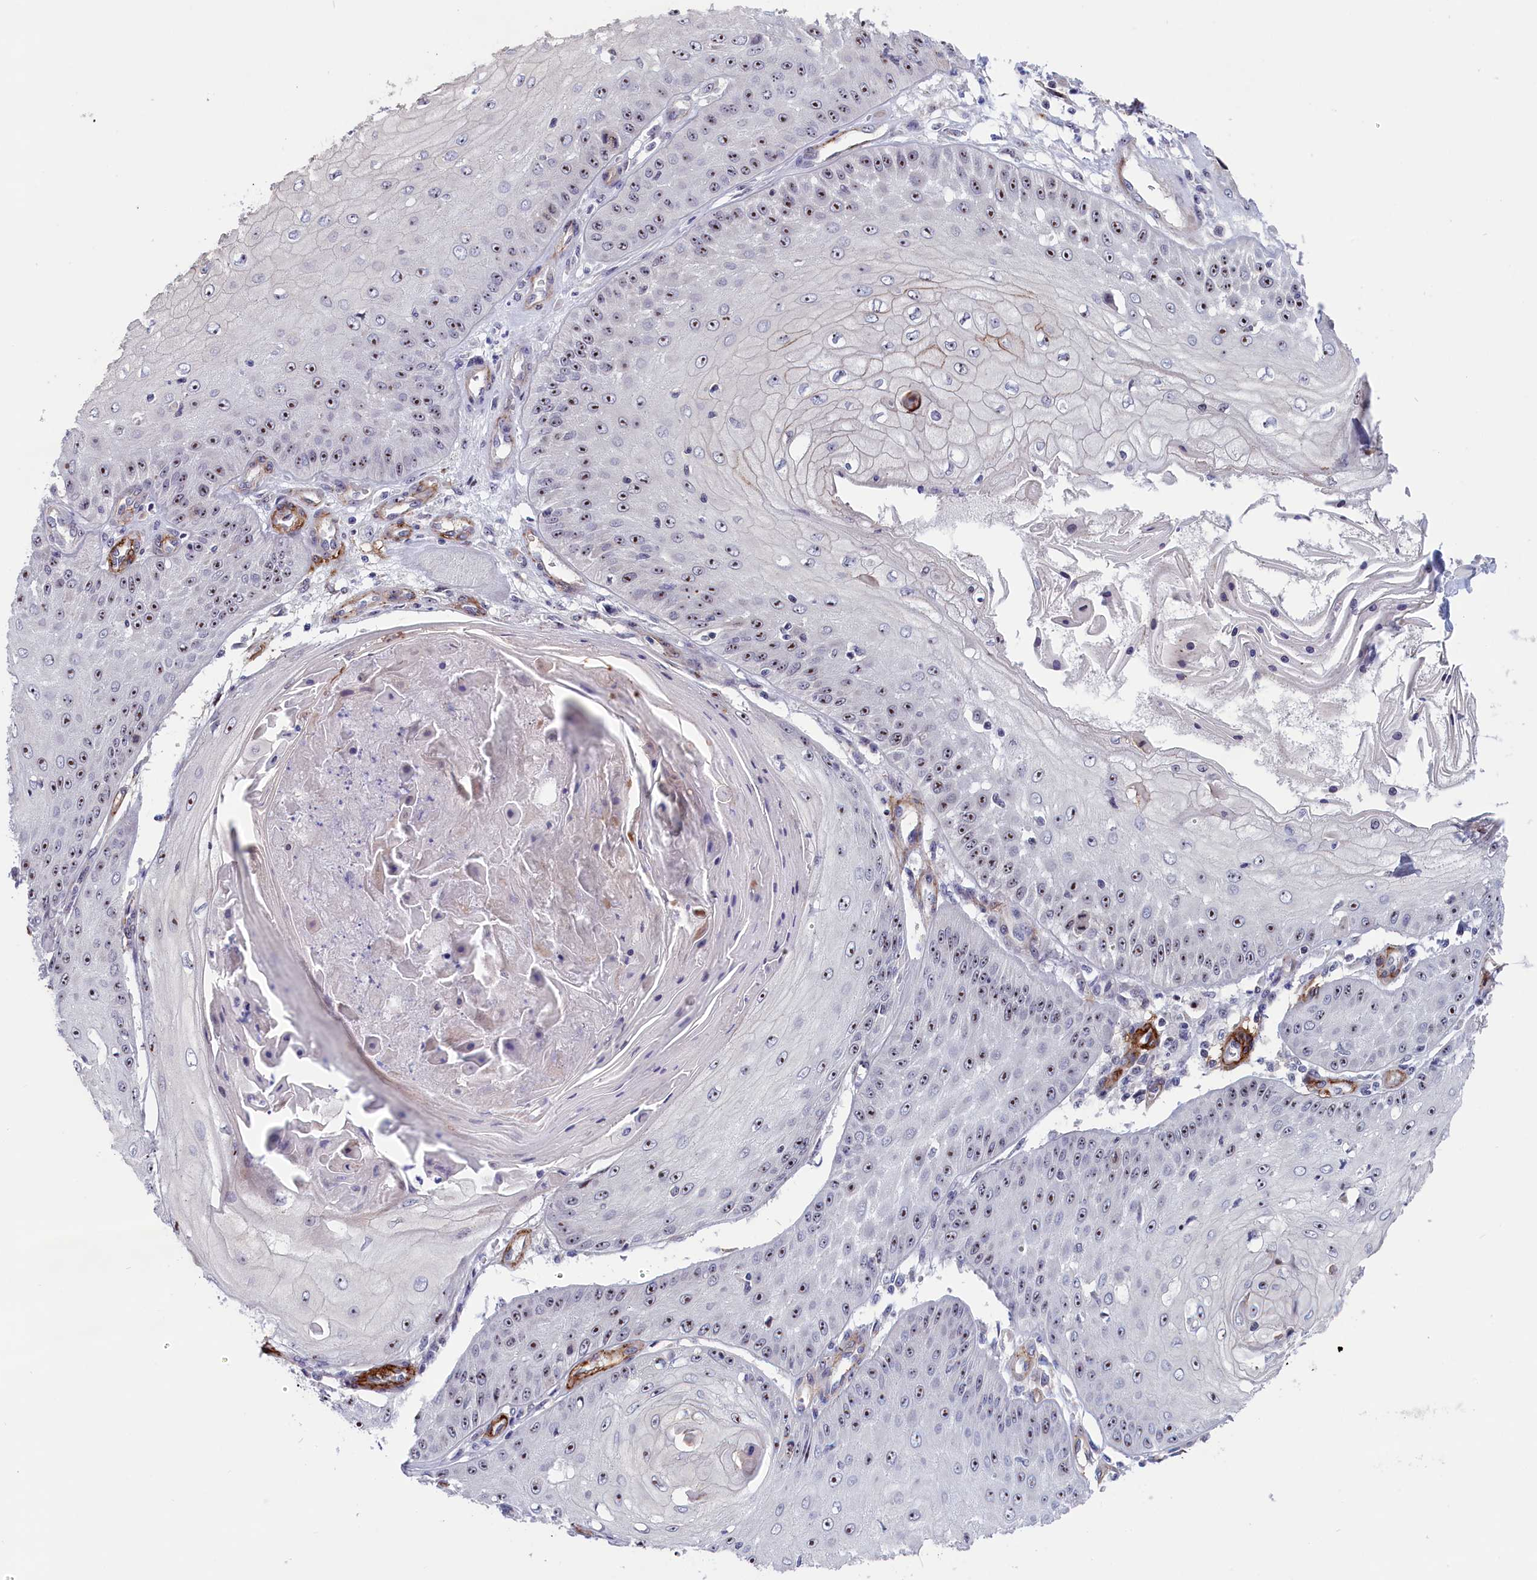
{"staining": {"intensity": "moderate", "quantity": "25%-75%", "location": "nuclear"}, "tissue": "skin cancer", "cell_type": "Tumor cells", "image_type": "cancer", "snomed": [{"axis": "morphology", "description": "Squamous cell carcinoma, NOS"}, {"axis": "topography", "description": "Skin"}], "caption": "DAB (3,3'-diaminobenzidine) immunohistochemical staining of skin cancer reveals moderate nuclear protein staining in approximately 25%-75% of tumor cells.", "gene": "PPAN", "patient": {"sex": "male", "age": 70}}